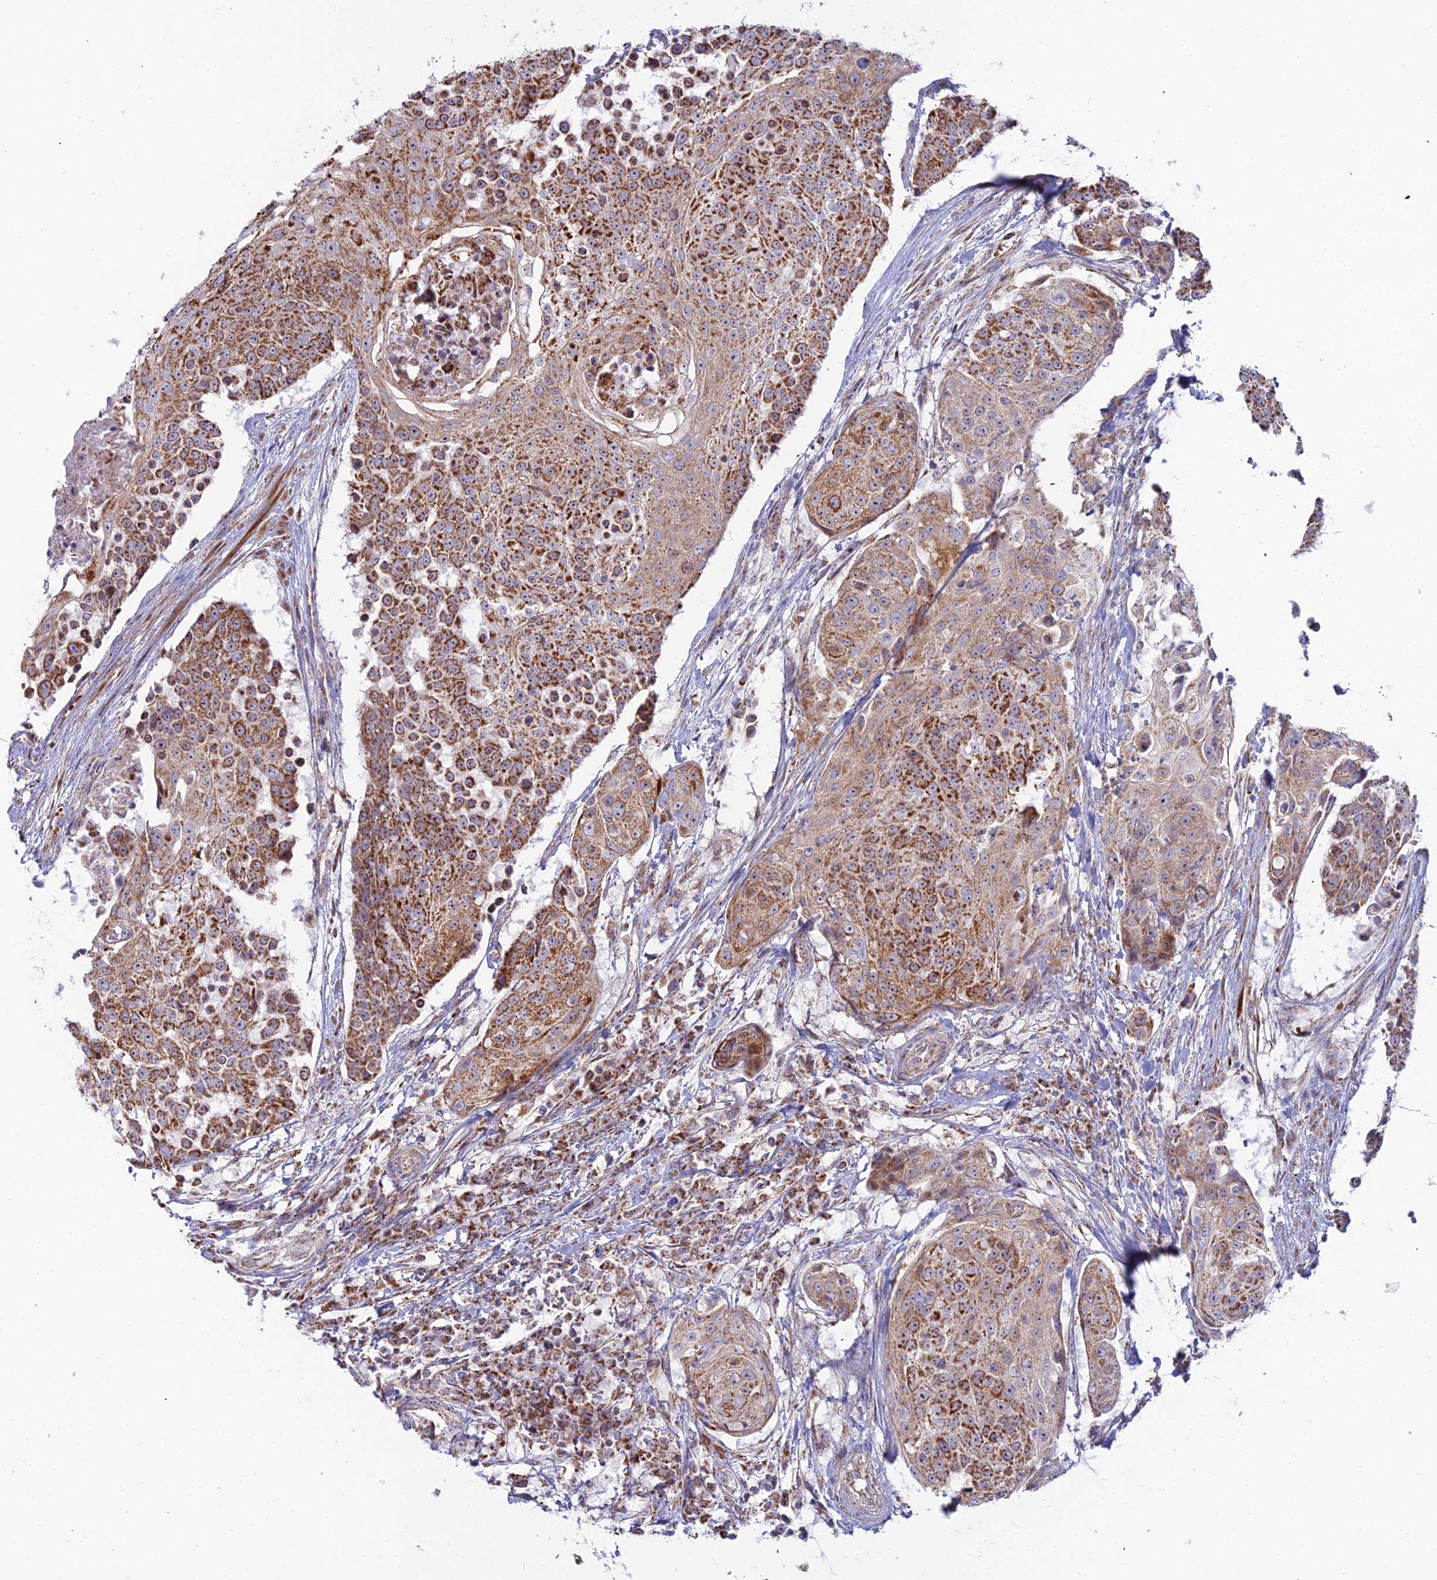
{"staining": {"intensity": "strong", "quantity": ">75%", "location": "cytoplasmic/membranous"}, "tissue": "urothelial cancer", "cell_type": "Tumor cells", "image_type": "cancer", "snomed": [{"axis": "morphology", "description": "Urothelial carcinoma, High grade"}, {"axis": "topography", "description": "Urinary bladder"}], "caption": "Urothelial cancer stained for a protein exhibits strong cytoplasmic/membranous positivity in tumor cells.", "gene": "SLC35F4", "patient": {"sex": "female", "age": 63}}